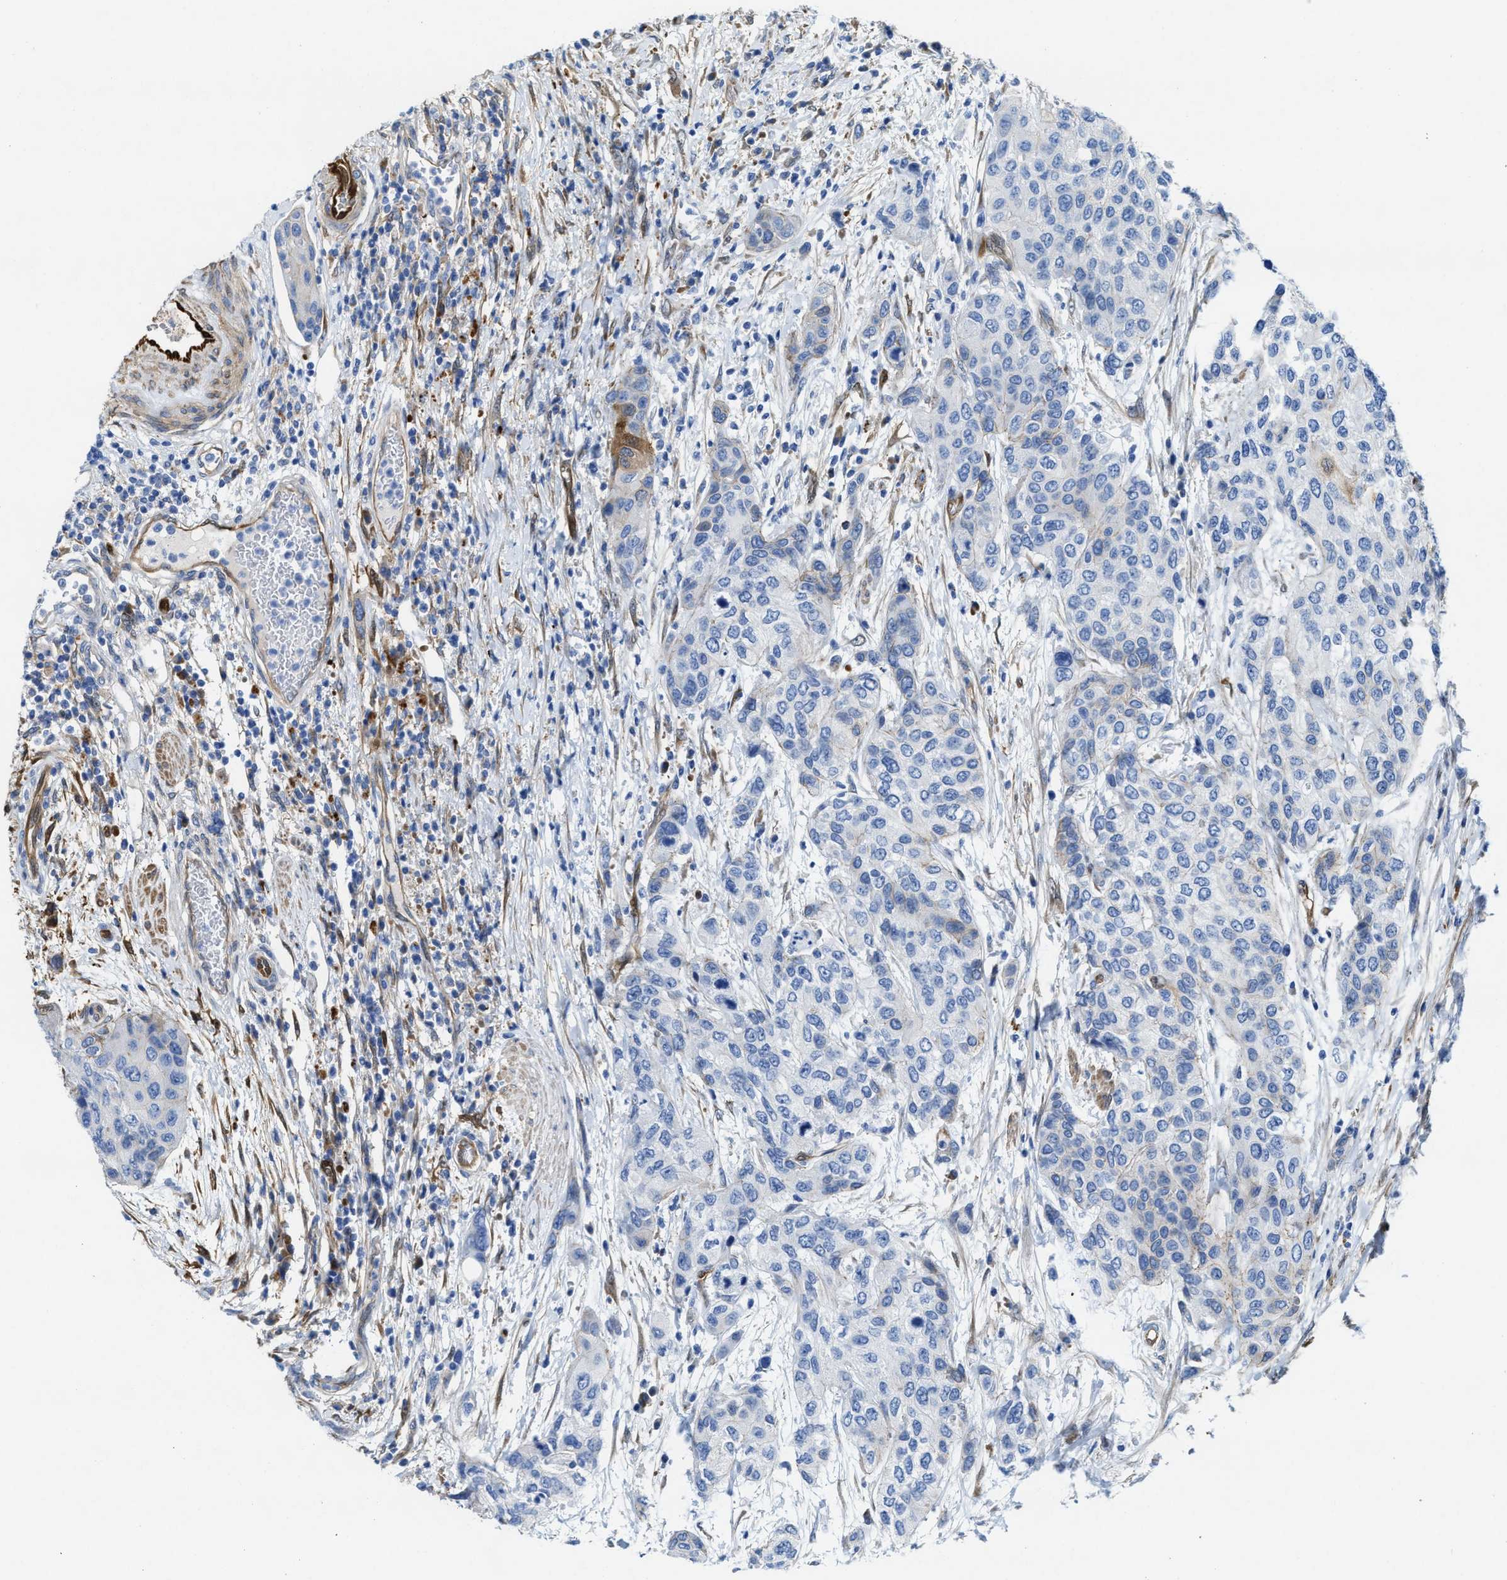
{"staining": {"intensity": "negative", "quantity": "none", "location": "none"}, "tissue": "urothelial cancer", "cell_type": "Tumor cells", "image_type": "cancer", "snomed": [{"axis": "morphology", "description": "Urothelial carcinoma, High grade"}, {"axis": "topography", "description": "Urinary bladder"}], "caption": "There is no significant expression in tumor cells of urothelial cancer.", "gene": "ASS1", "patient": {"sex": "female", "age": 56}}